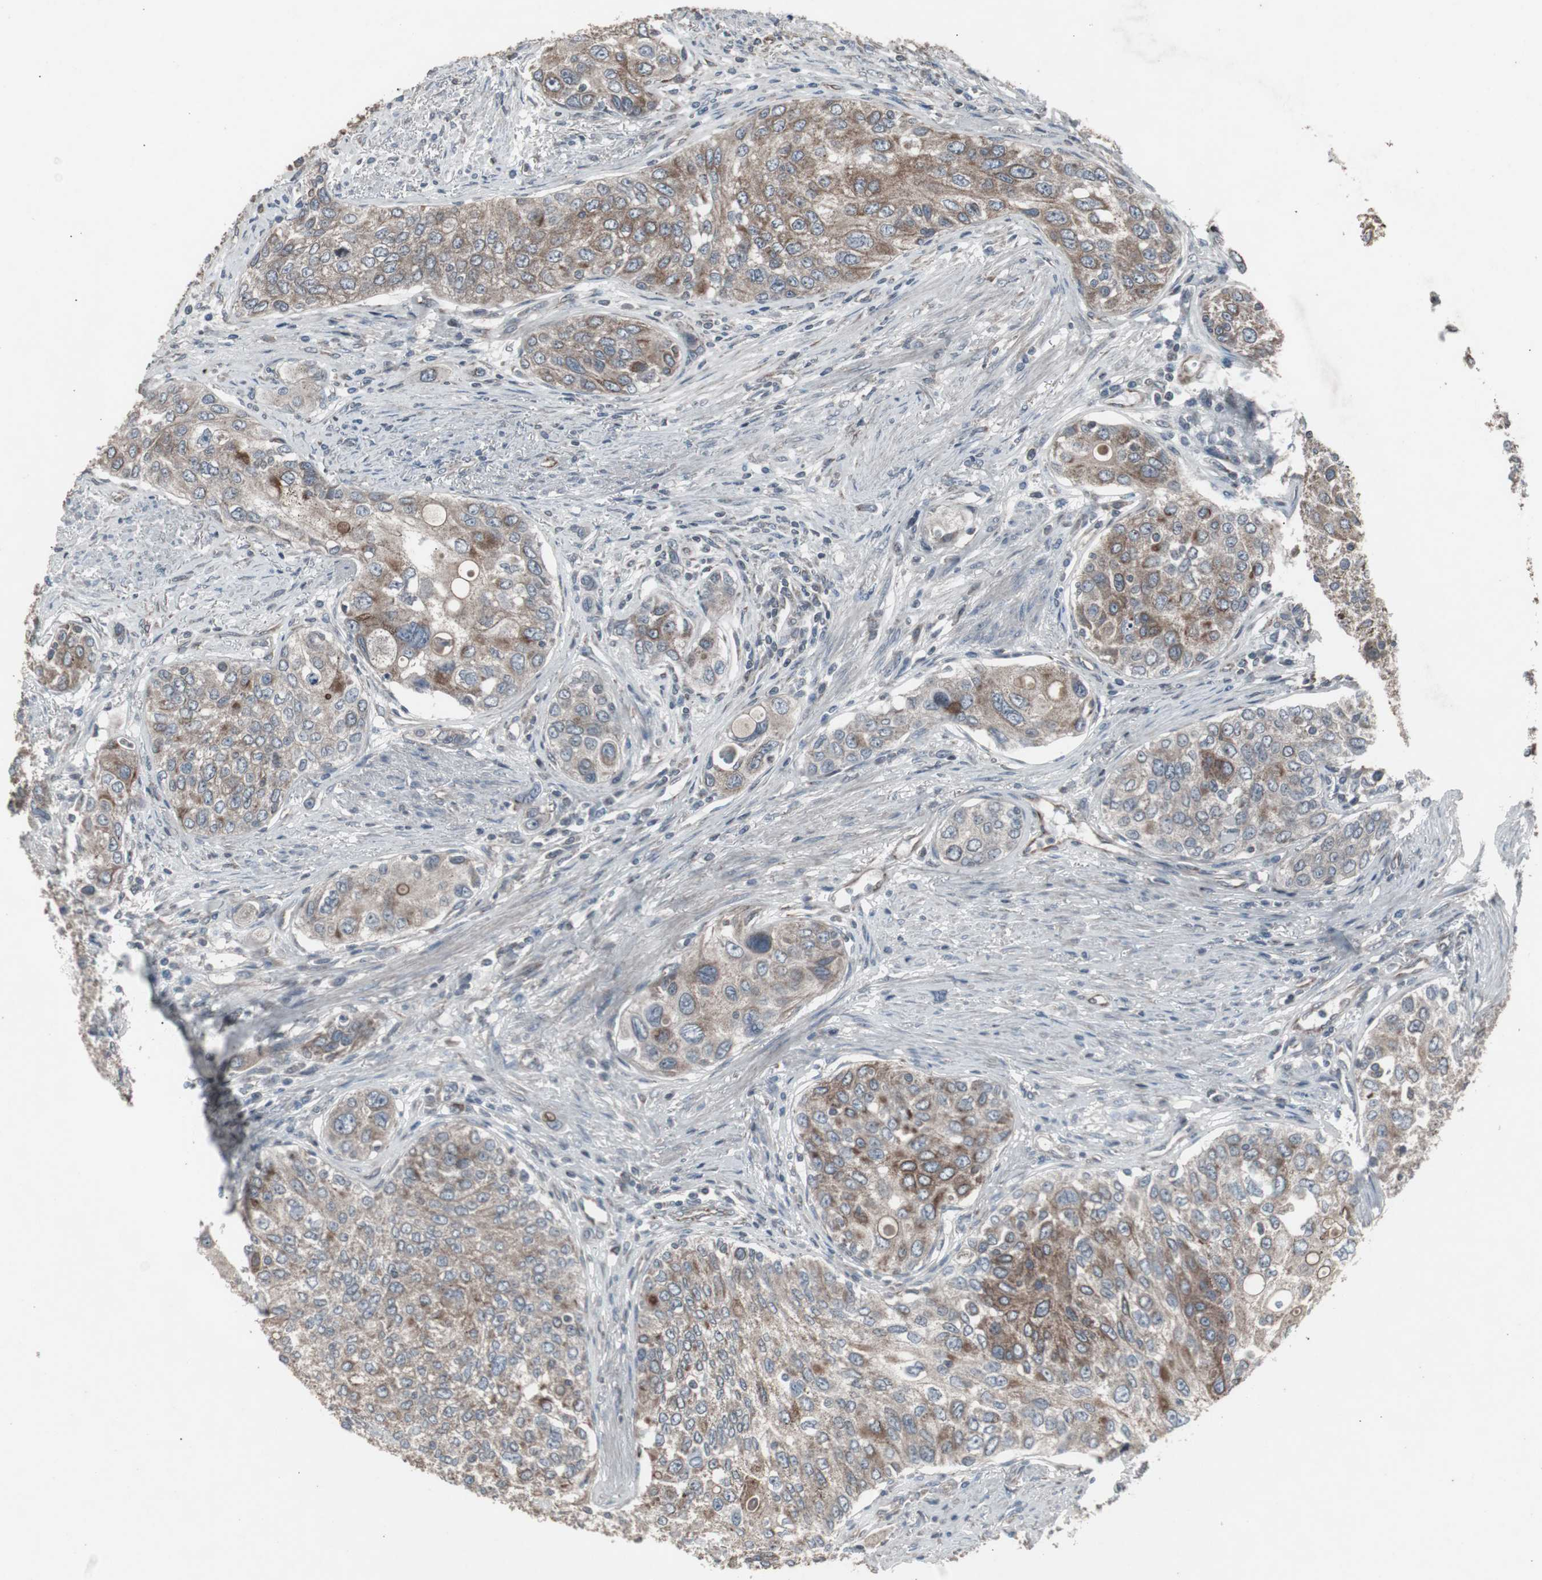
{"staining": {"intensity": "moderate", "quantity": "25%-75%", "location": "cytoplasmic/membranous"}, "tissue": "urothelial cancer", "cell_type": "Tumor cells", "image_type": "cancer", "snomed": [{"axis": "morphology", "description": "Urothelial carcinoma, High grade"}, {"axis": "topography", "description": "Urinary bladder"}], "caption": "Immunohistochemistry micrograph of neoplastic tissue: human urothelial cancer stained using IHC displays medium levels of moderate protein expression localized specifically in the cytoplasmic/membranous of tumor cells, appearing as a cytoplasmic/membranous brown color.", "gene": "SSTR2", "patient": {"sex": "female", "age": 56}}